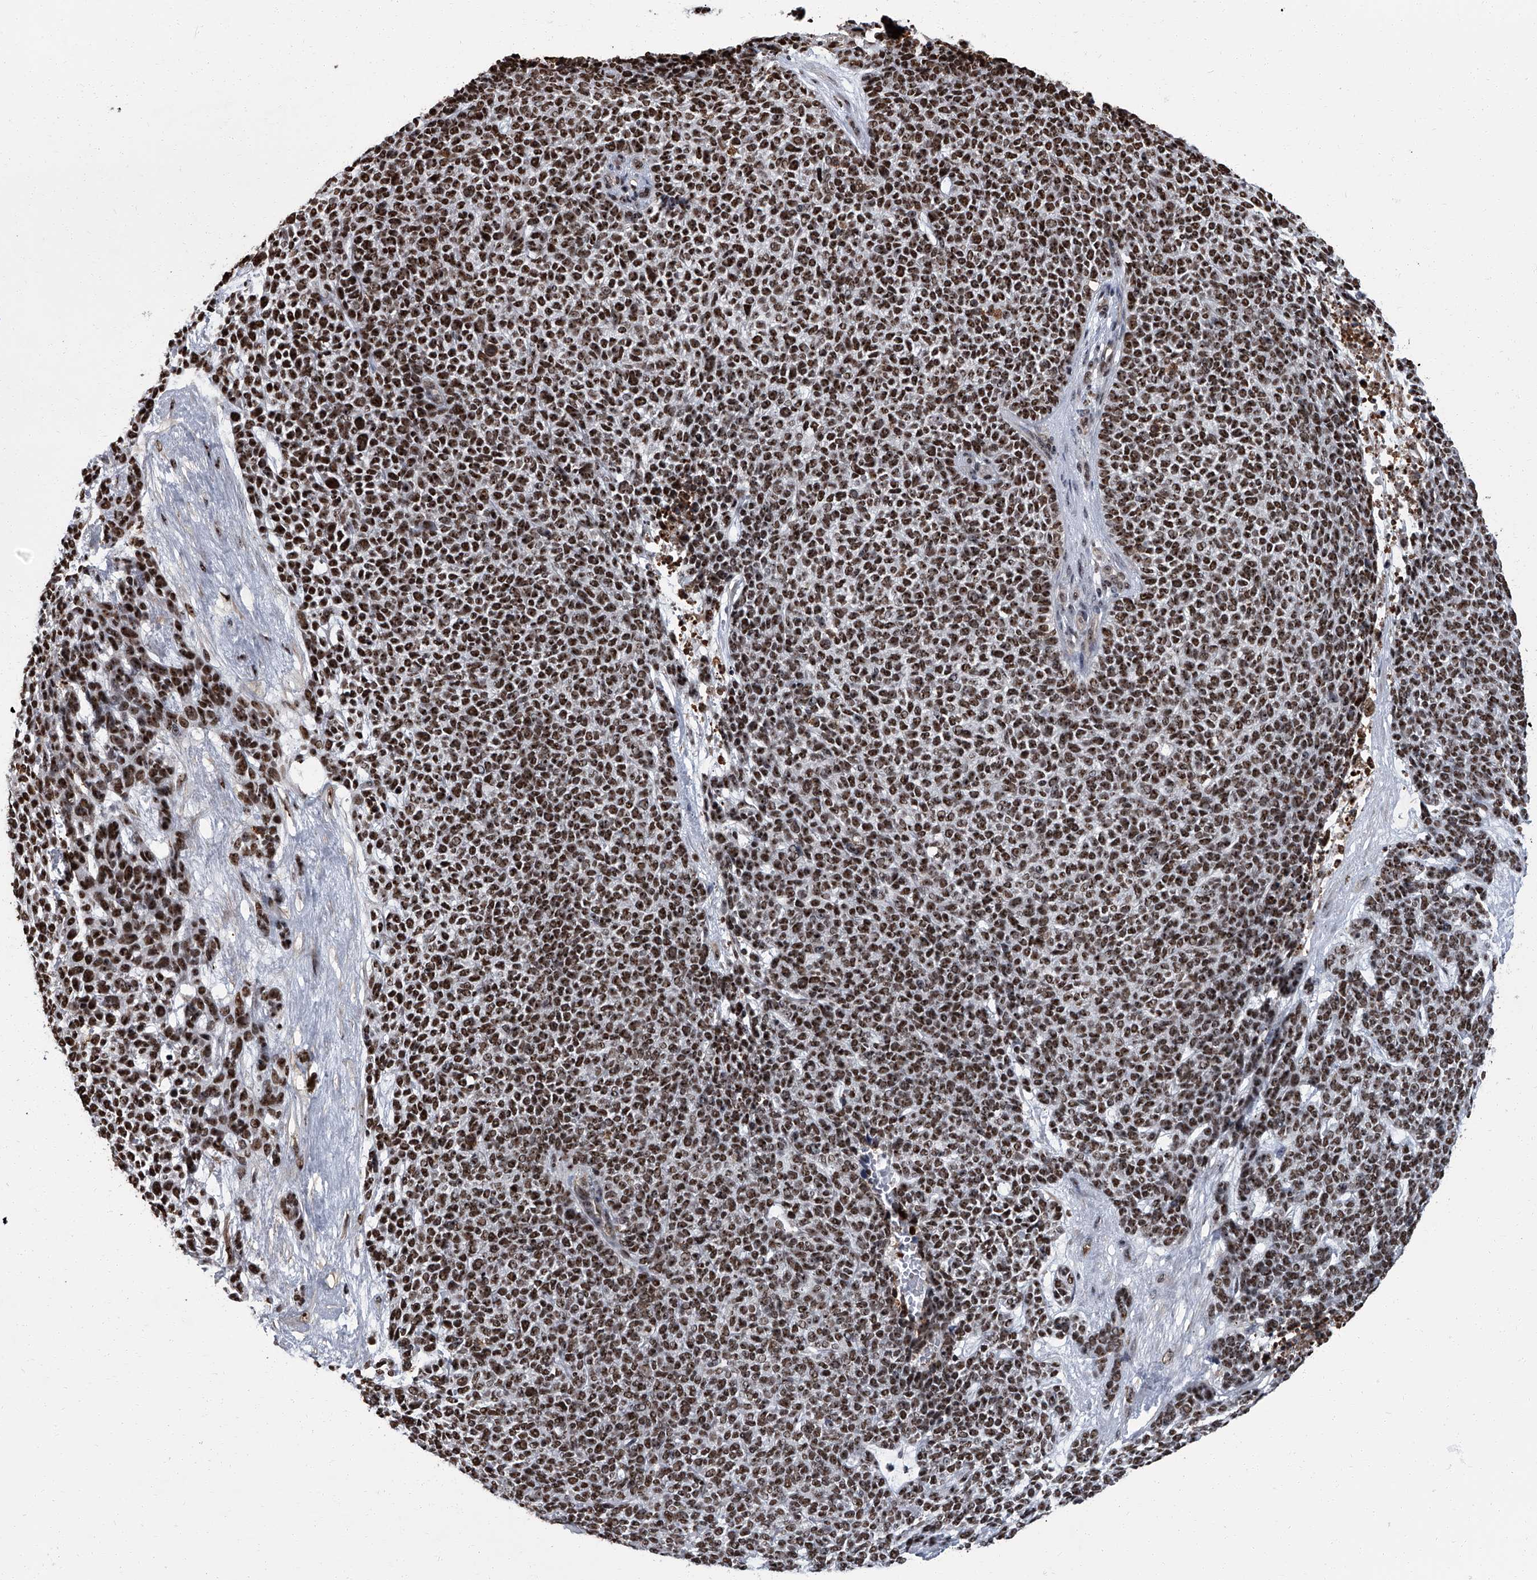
{"staining": {"intensity": "moderate", "quantity": ">75%", "location": "nuclear"}, "tissue": "skin cancer", "cell_type": "Tumor cells", "image_type": "cancer", "snomed": [{"axis": "morphology", "description": "Basal cell carcinoma"}, {"axis": "topography", "description": "Skin"}], "caption": "Moderate nuclear positivity is seen in about >75% of tumor cells in skin cancer (basal cell carcinoma).", "gene": "ZNF518B", "patient": {"sex": "female", "age": 84}}